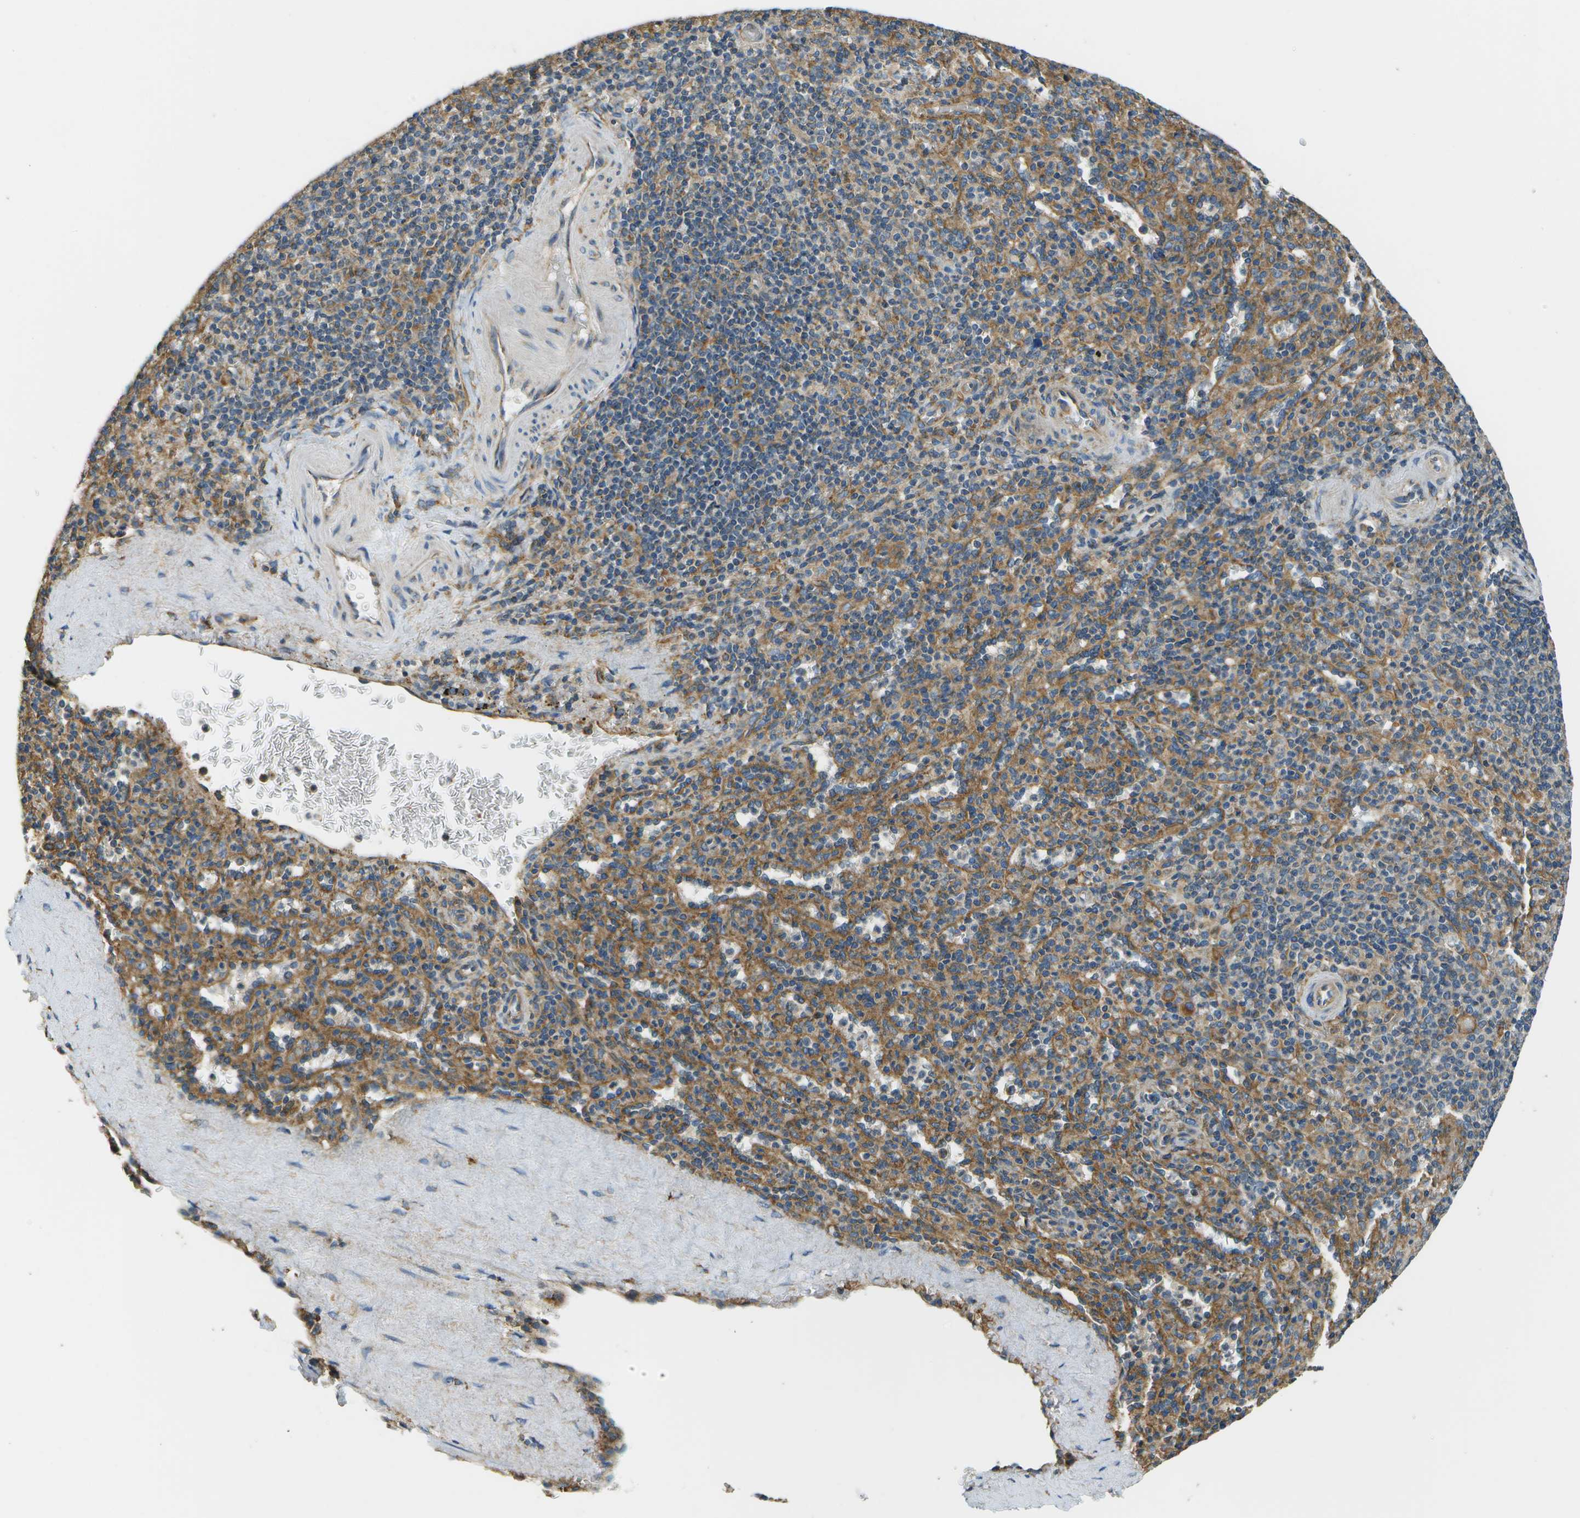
{"staining": {"intensity": "weak", "quantity": "25%-75%", "location": "cytoplasmic/membranous"}, "tissue": "spleen", "cell_type": "Cells in red pulp", "image_type": "normal", "snomed": [{"axis": "morphology", "description": "Normal tissue, NOS"}, {"axis": "topography", "description": "Spleen"}], "caption": "This photomicrograph displays unremarkable spleen stained with IHC to label a protein in brown. The cytoplasmic/membranous of cells in red pulp show weak positivity for the protein. Nuclei are counter-stained blue.", "gene": "CLTC", "patient": {"sex": "male", "age": 36}}